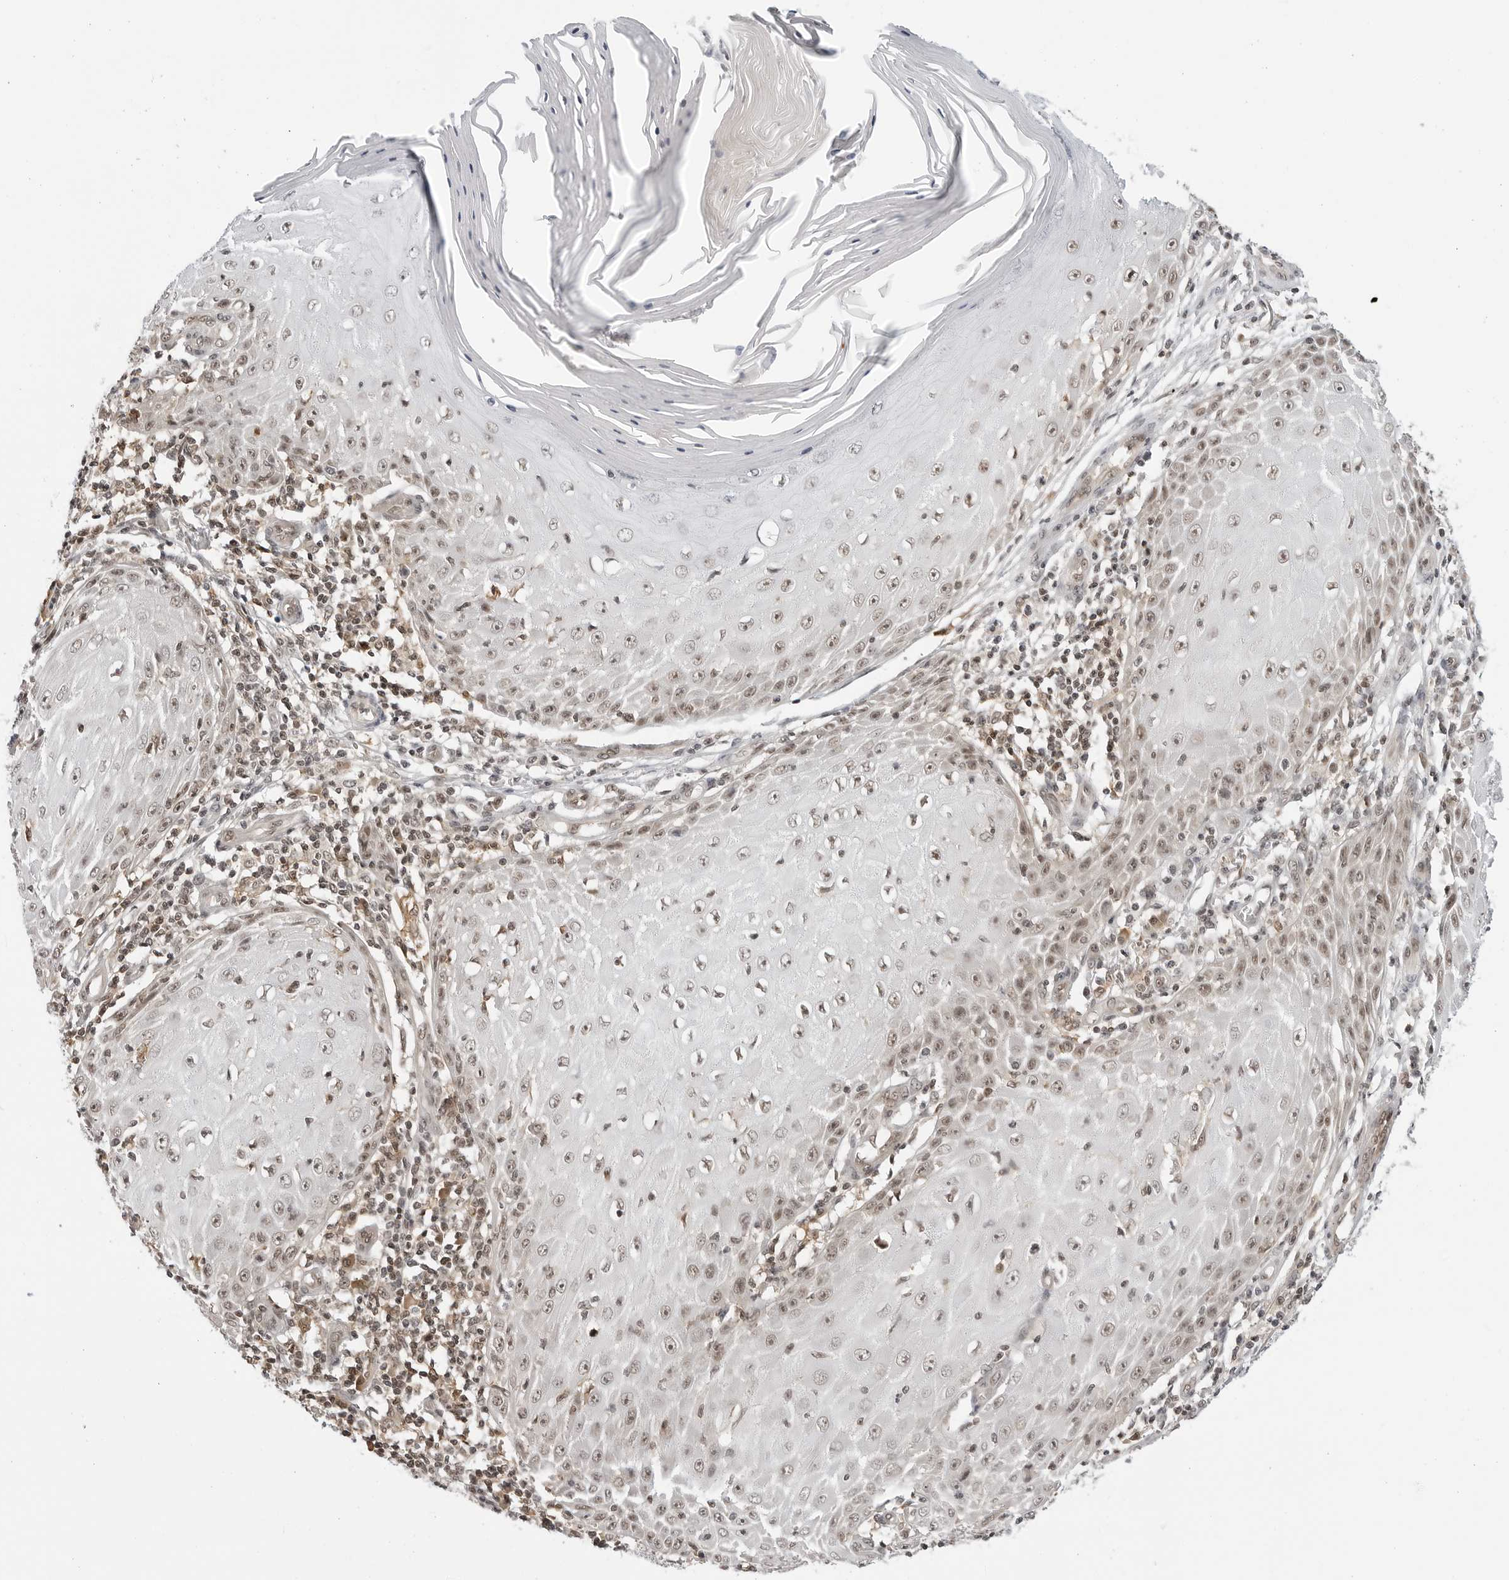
{"staining": {"intensity": "weak", "quantity": ">75%", "location": "nuclear"}, "tissue": "skin cancer", "cell_type": "Tumor cells", "image_type": "cancer", "snomed": [{"axis": "morphology", "description": "Squamous cell carcinoma, NOS"}, {"axis": "topography", "description": "Skin"}], "caption": "This is a histology image of immunohistochemistry staining of skin cancer (squamous cell carcinoma), which shows weak positivity in the nuclear of tumor cells.", "gene": "C8orf33", "patient": {"sex": "female", "age": 73}}